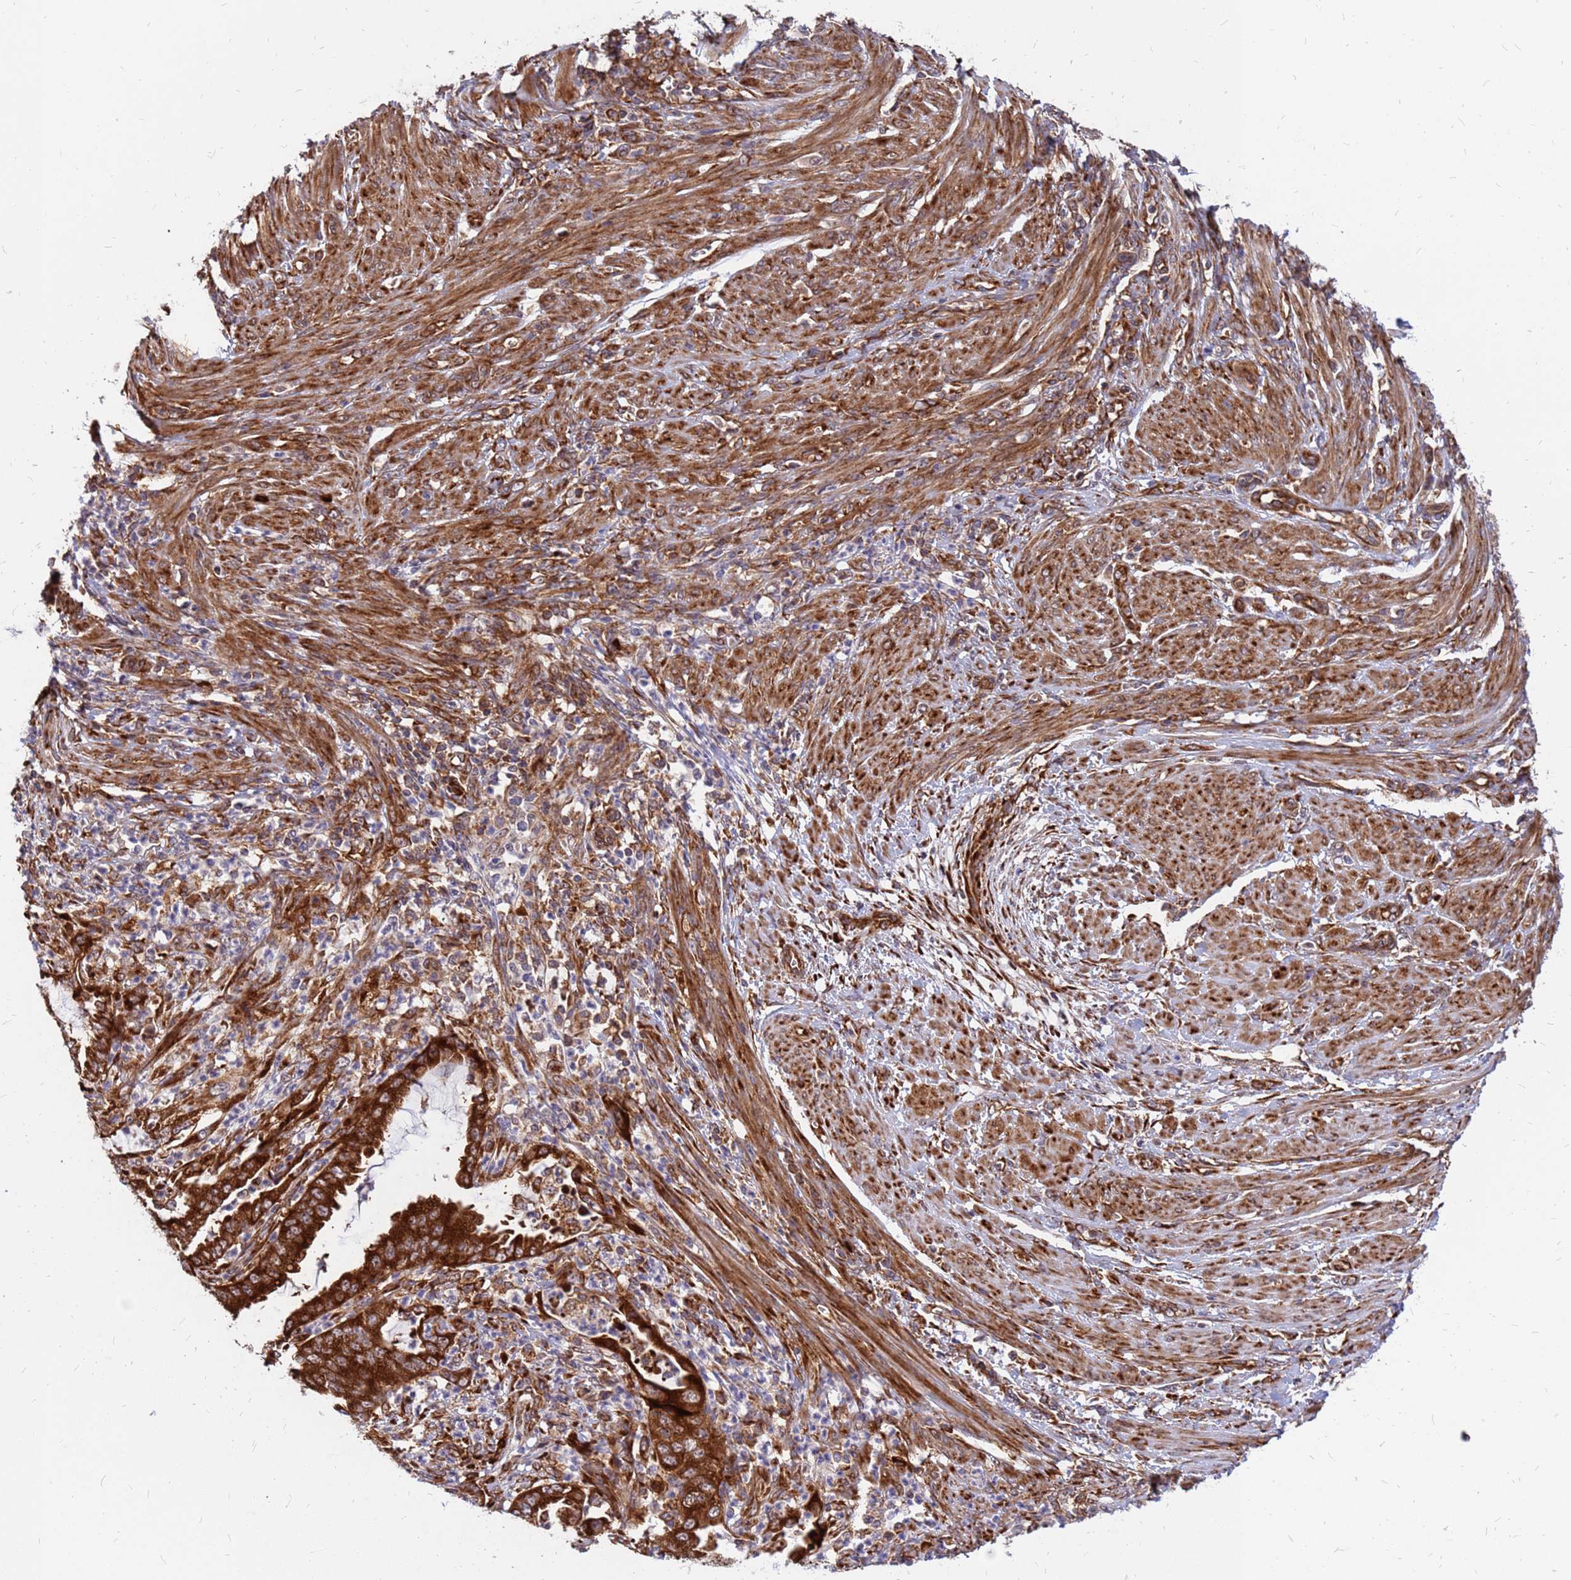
{"staining": {"intensity": "strong", "quantity": ">75%", "location": "cytoplasmic/membranous"}, "tissue": "endometrial cancer", "cell_type": "Tumor cells", "image_type": "cancer", "snomed": [{"axis": "morphology", "description": "Adenocarcinoma, NOS"}, {"axis": "topography", "description": "Endometrium"}], "caption": "Brown immunohistochemical staining in human endometrial cancer (adenocarcinoma) demonstrates strong cytoplasmic/membranous positivity in about >75% of tumor cells.", "gene": "RPL8", "patient": {"sex": "female", "age": 51}}